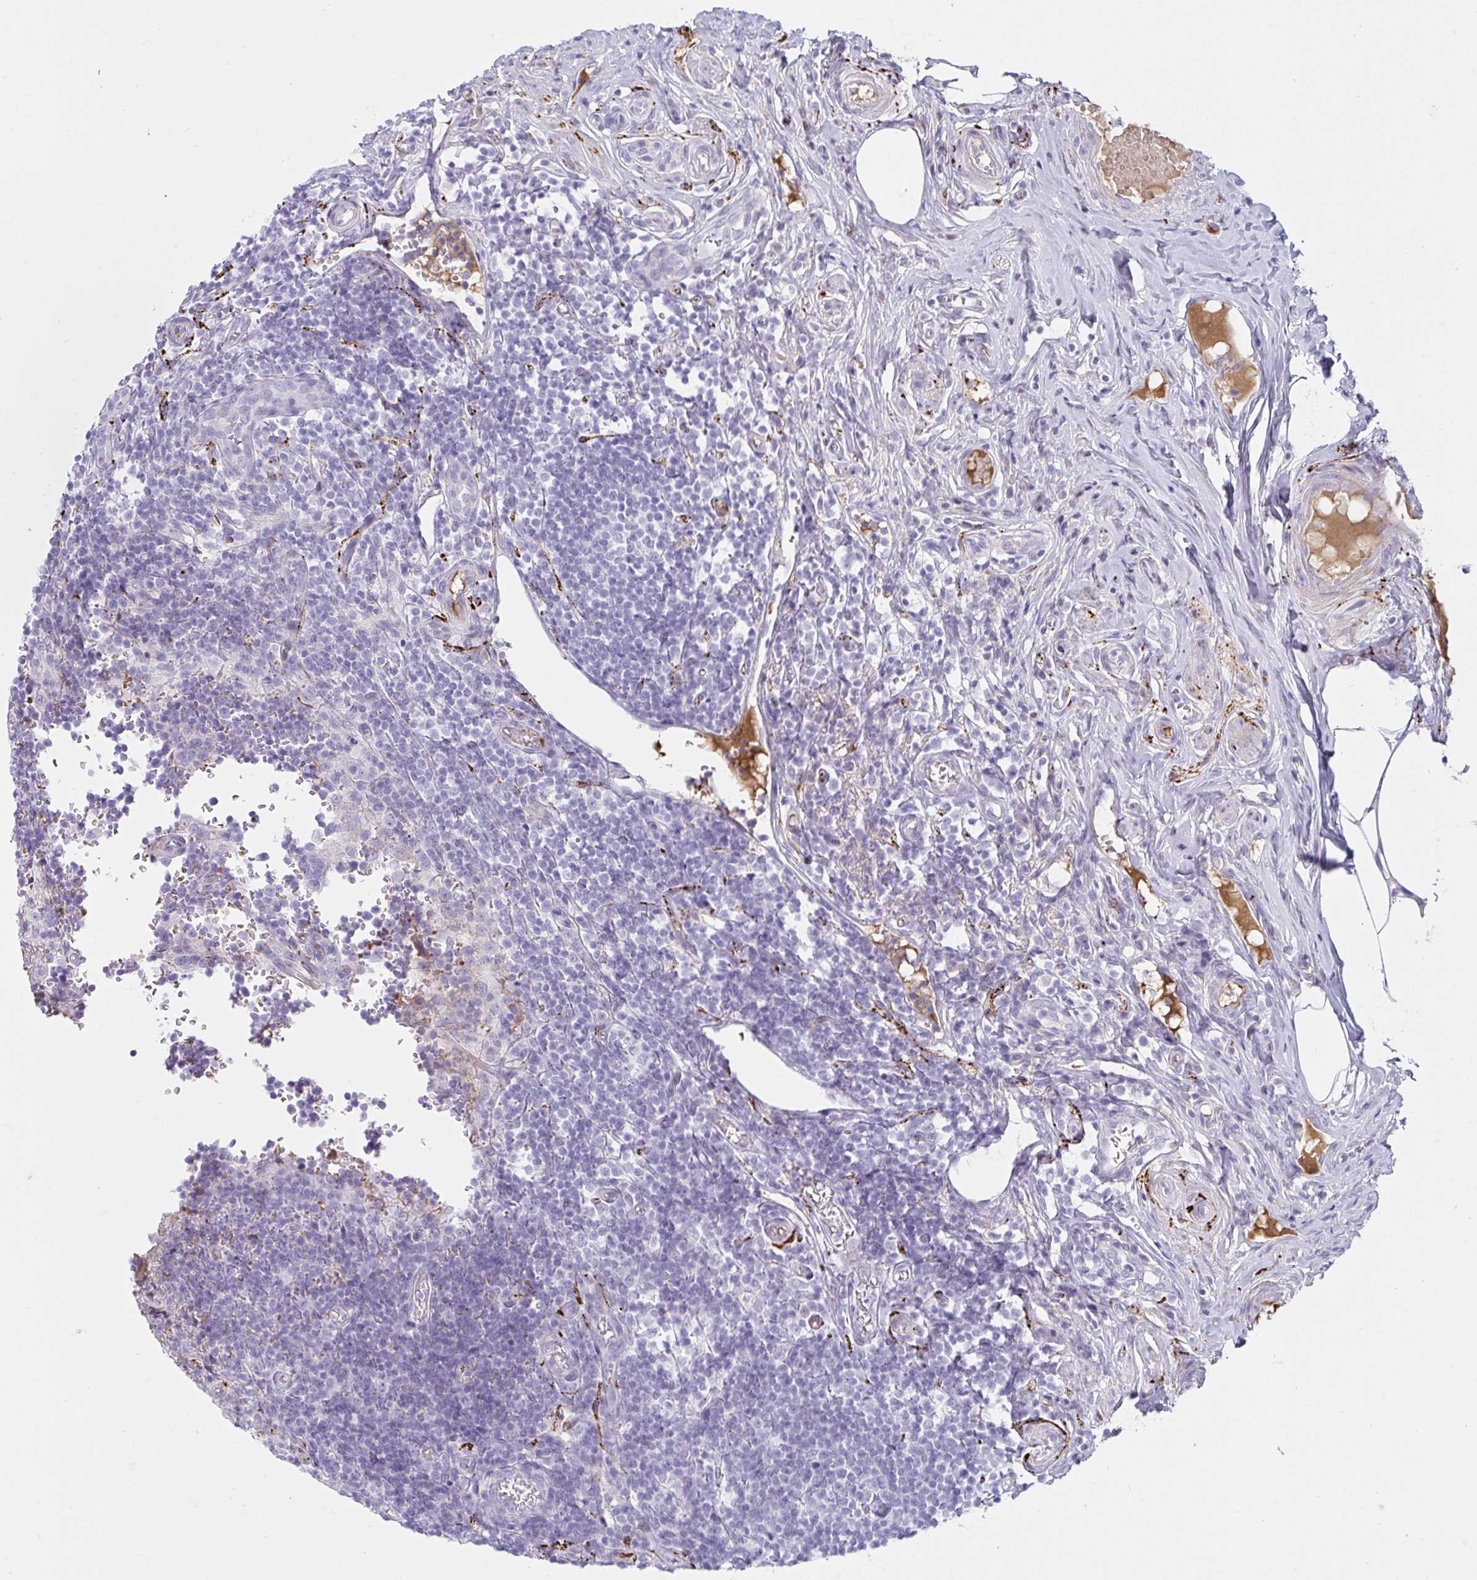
{"staining": {"intensity": "negative", "quantity": "none", "location": "none"}, "tissue": "appendix", "cell_type": "Glandular cells", "image_type": "normal", "snomed": [{"axis": "morphology", "description": "Normal tissue, NOS"}, {"axis": "topography", "description": "Appendix"}], "caption": "Immunohistochemistry of benign human appendix shows no positivity in glandular cells.", "gene": "NPY", "patient": {"sex": "male", "age": 18}}